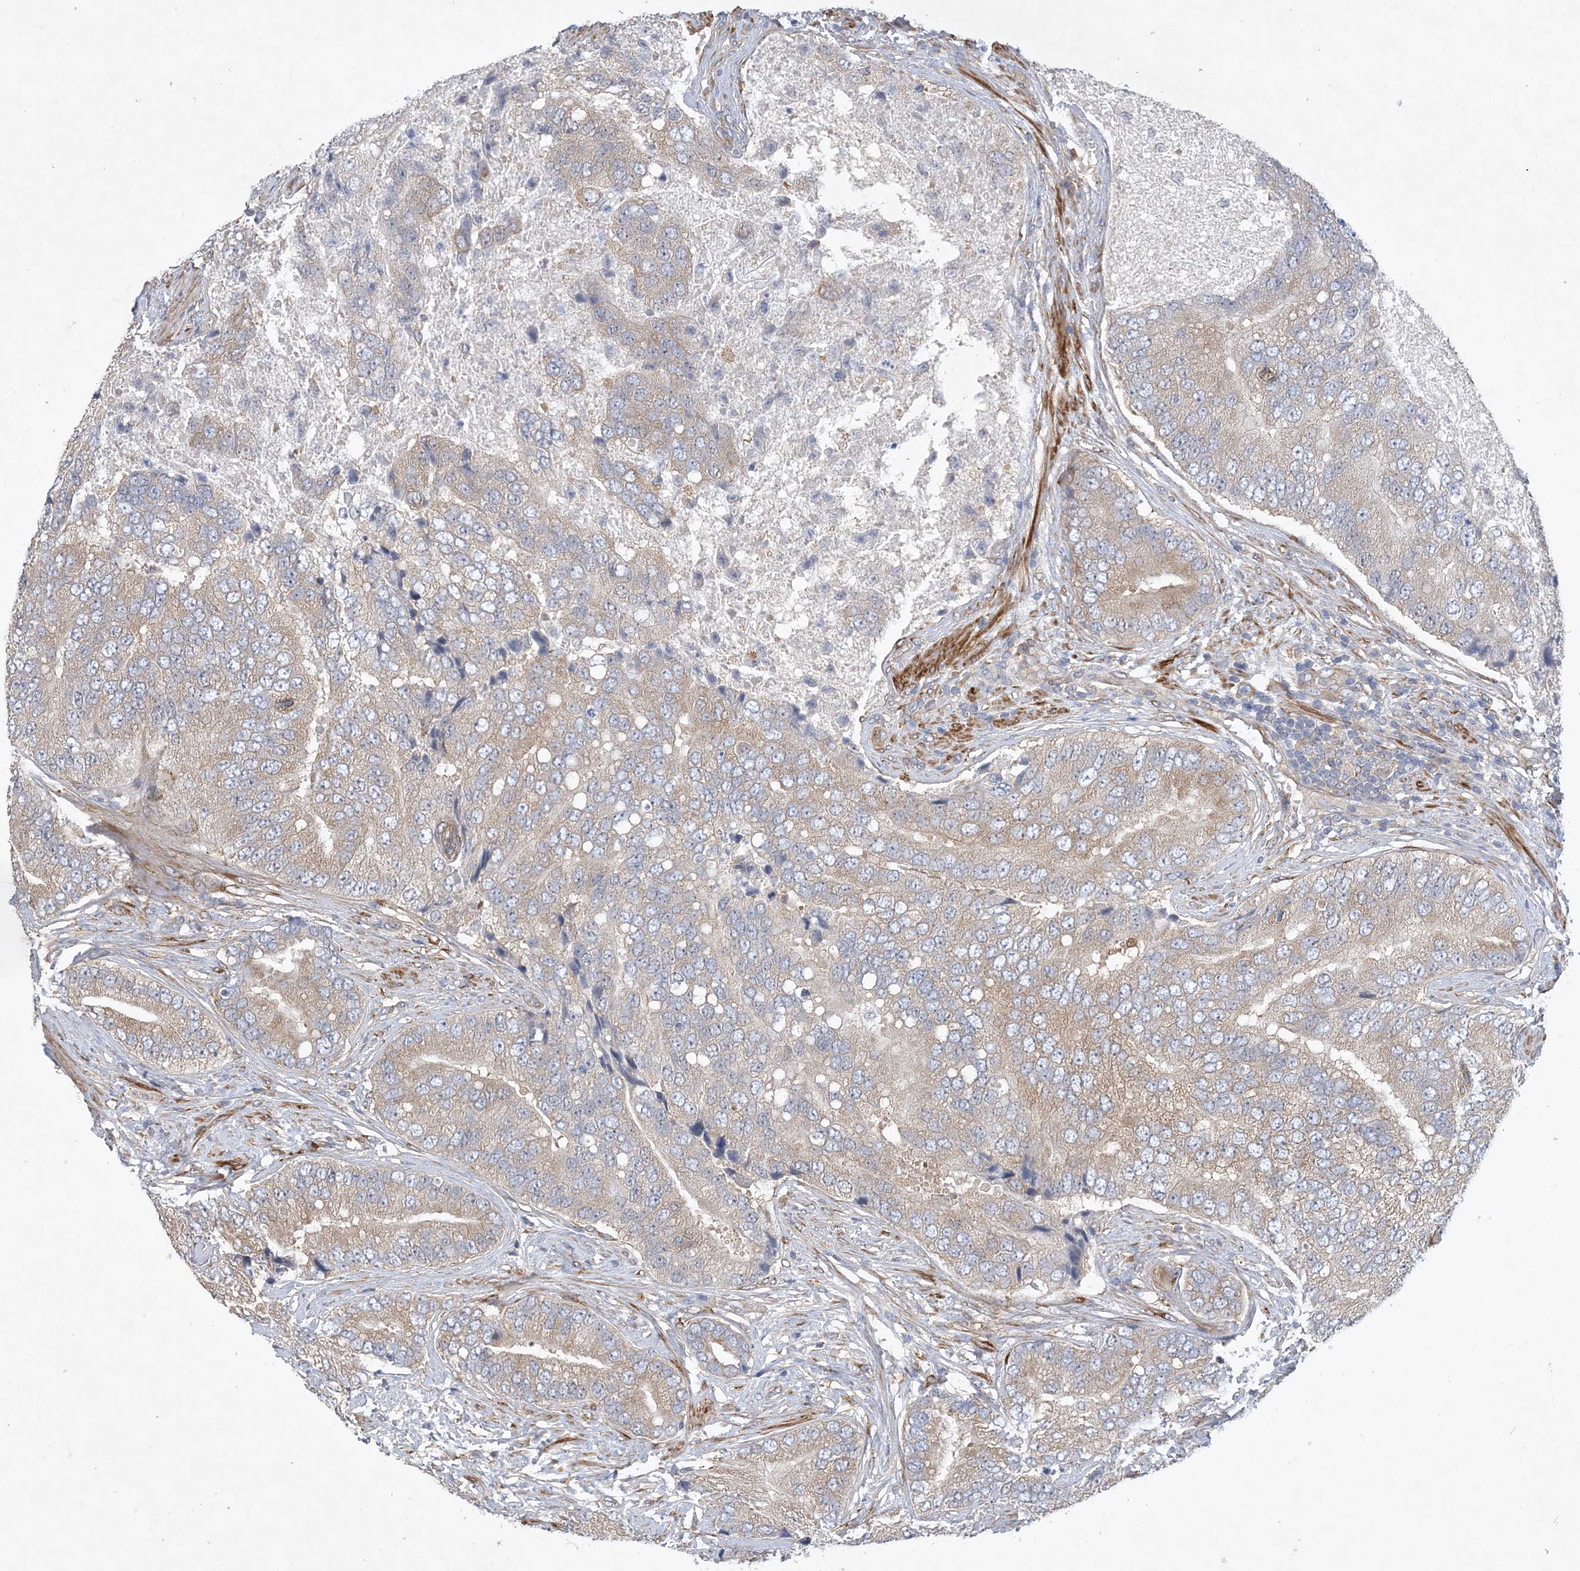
{"staining": {"intensity": "weak", "quantity": "25%-75%", "location": "cytoplasmic/membranous"}, "tissue": "prostate cancer", "cell_type": "Tumor cells", "image_type": "cancer", "snomed": [{"axis": "morphology", "description": "Adenocarcinoma, High grade"}, {"axis": "topography", "description": "Prostate"}], "caption": "Immunohistochemical staining of adenocarcinoma (high-grade) (prostate) demonstrates weak cytoplasmic/membranous protein expression in about 25%-75% of tumor cells. The protein is shown in brown color, while the nuclei are stained blue.", "gene": "MAP4K5", "patient": {"sex": "male", "age": 70}}